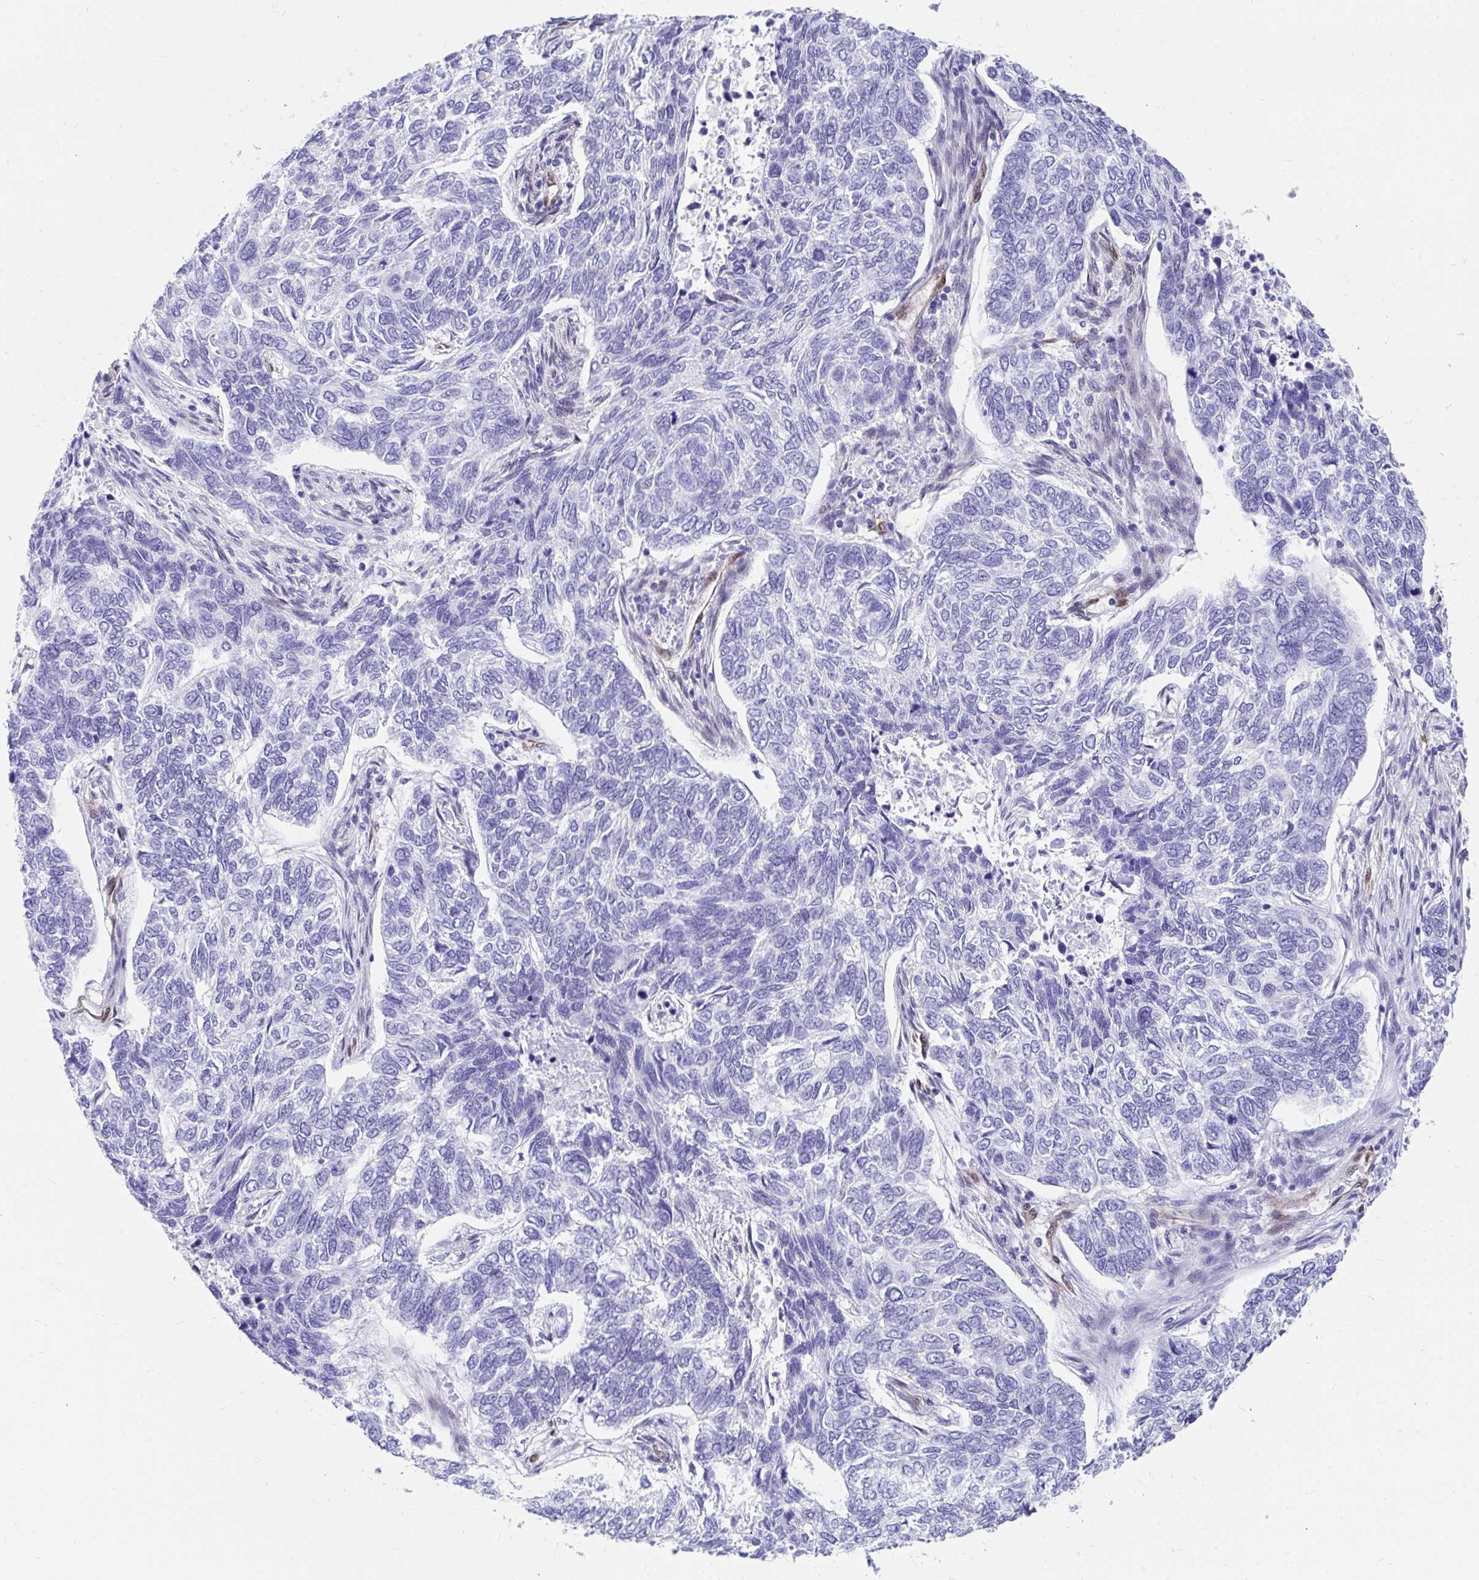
{"staining": {"intensity": "negative", "quantity": "none", "location": "none"}, "tissue": "skin cancer", "cell_type": "Tumor cells", "image_type": "cancer", "snomed": [{"axis": "morphology", "description": "Basal cell carcinoma"}, {"axis": "topography", "description": "Skin"}], "caption": "High power microscopy image of an IHC photomicrograph of basal cell carcinoma (skin), revealing no significant staining in tumor cells.", "gene": "RBPMS", "patient": {"sex": "female", "age": 65}}